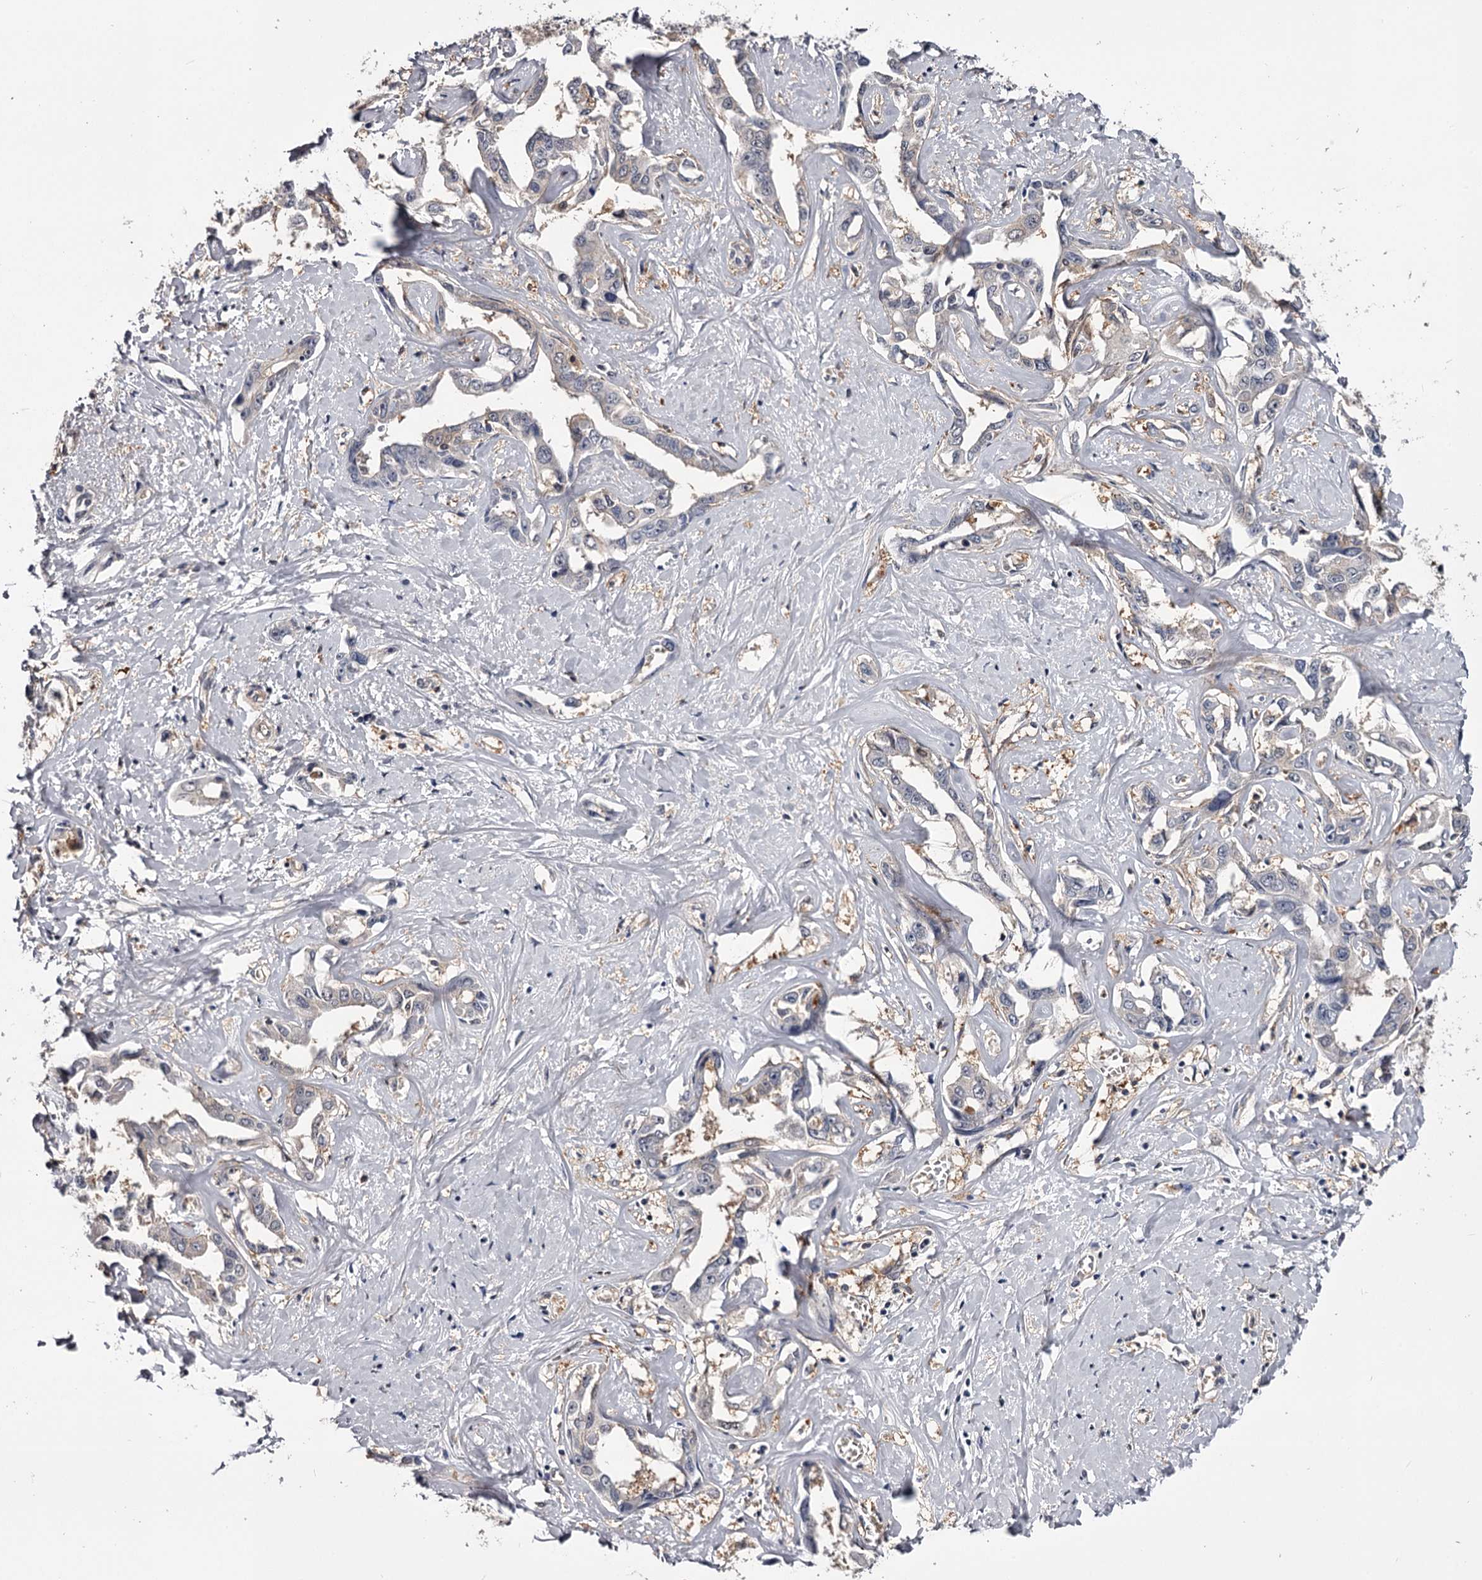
{"staining": {"intensity": "negative", "quantity": "none", "location": "none"}, "tissue": "liver cancer", "cell_type": "Tumor cells", "image_type": "cancer", "snomed": [{"axis": "morphology", "description": "Cholangiocarcinoma"}, {"axis": "topography", "description": "Liver"}], "caption": "An immunohistochemistry (IHC) image of cholangiocarcinoma (liver) is shown. There is no staining in tumor cells of cholangiocarcinoma (liver).", "gene": "GSTO1", "patient": {"sex": "male", "age": 59}}